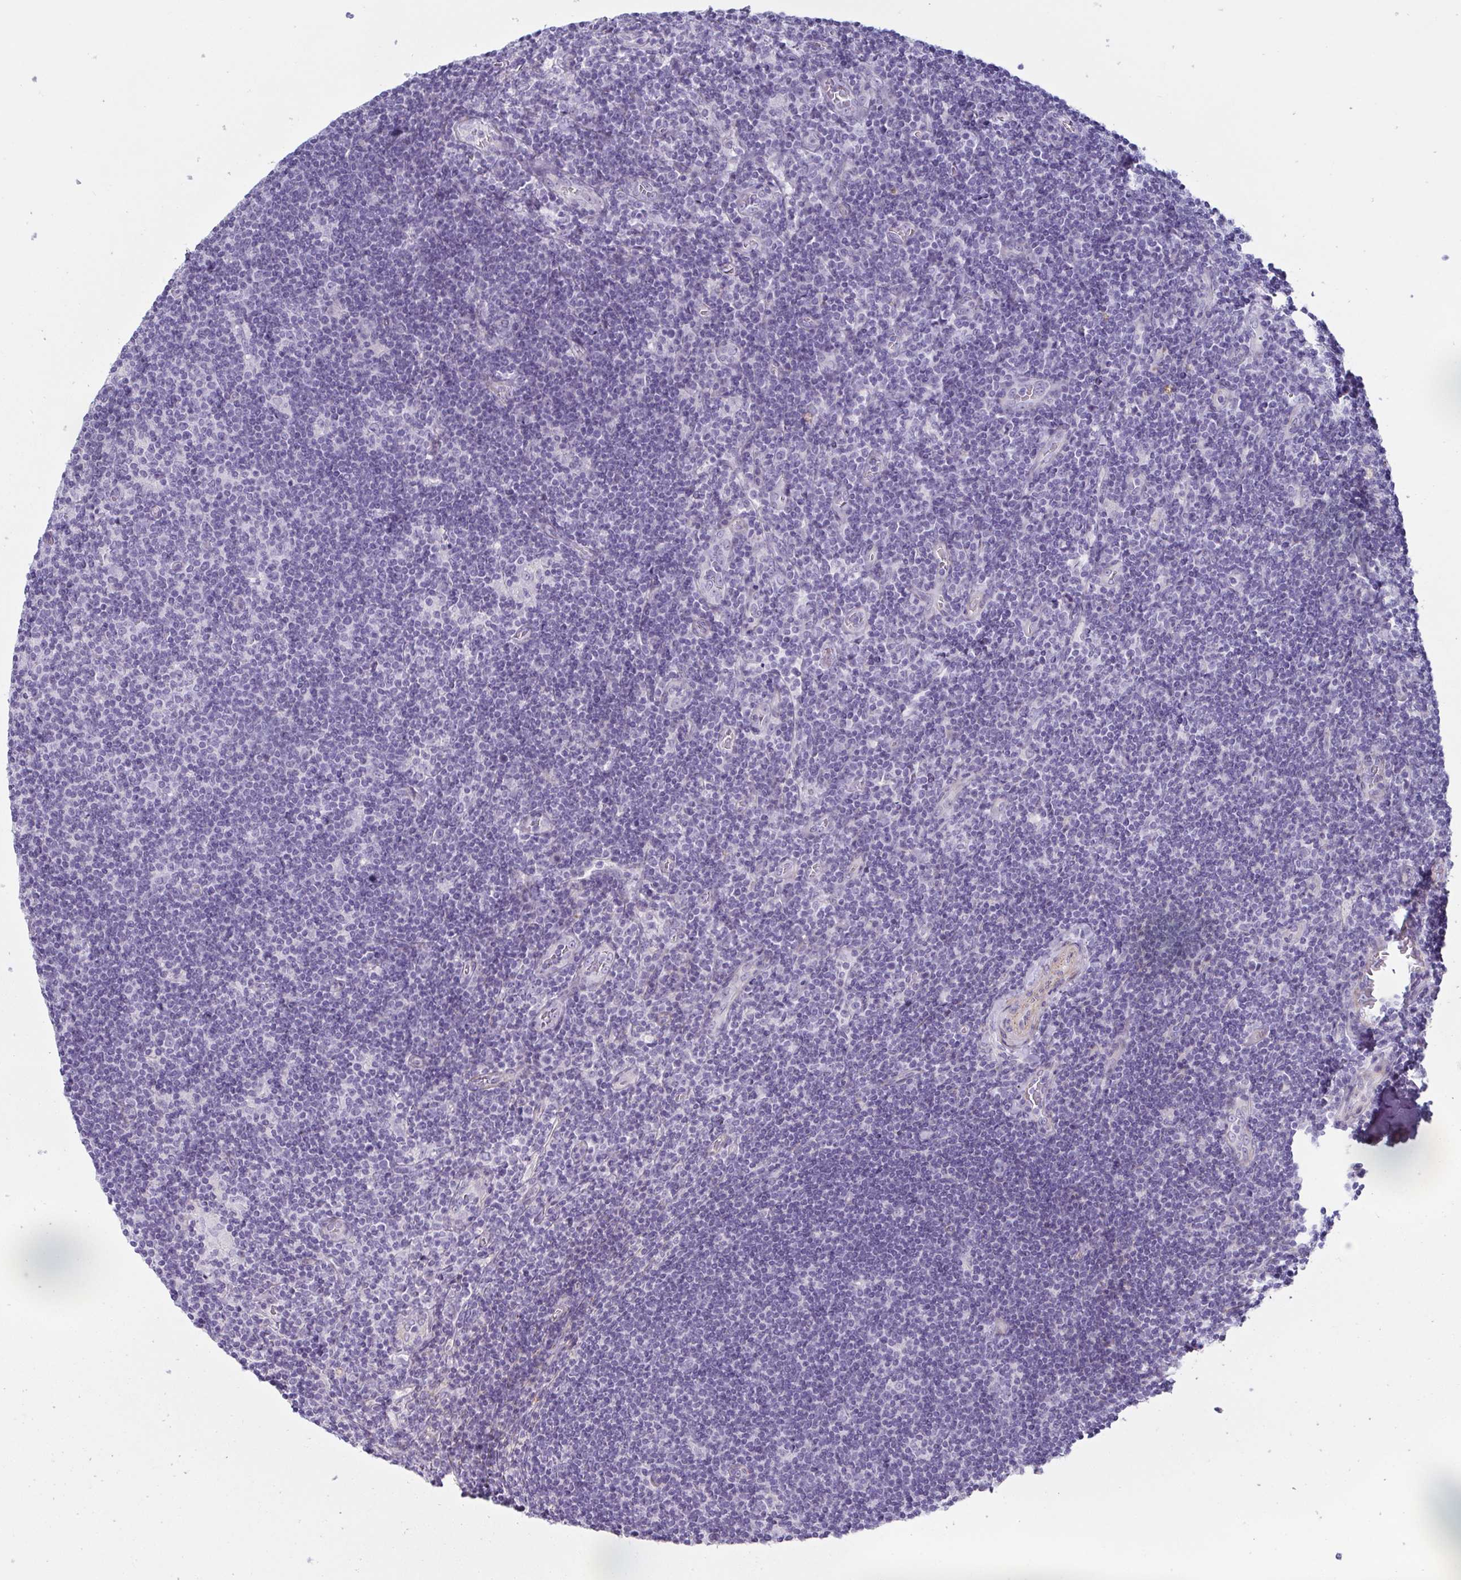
{"staining": {"intensity": "negative", "quantity": "none", "location": "none"}, "tissue": "lymphoma", "cell_type": "Tumor cells", "image_type": "cancer", "snomed": [{"axis": "morphology", "description": "Hodgkin's disease, NOS"}, {"axis": "topography", "description": "Lymph node"}], "caption": "An image of human Hodgkin's disease is negative for staining in tumor cells.", "gene": "OR5P3", "patient": {"sex": "male", "age": 40}}